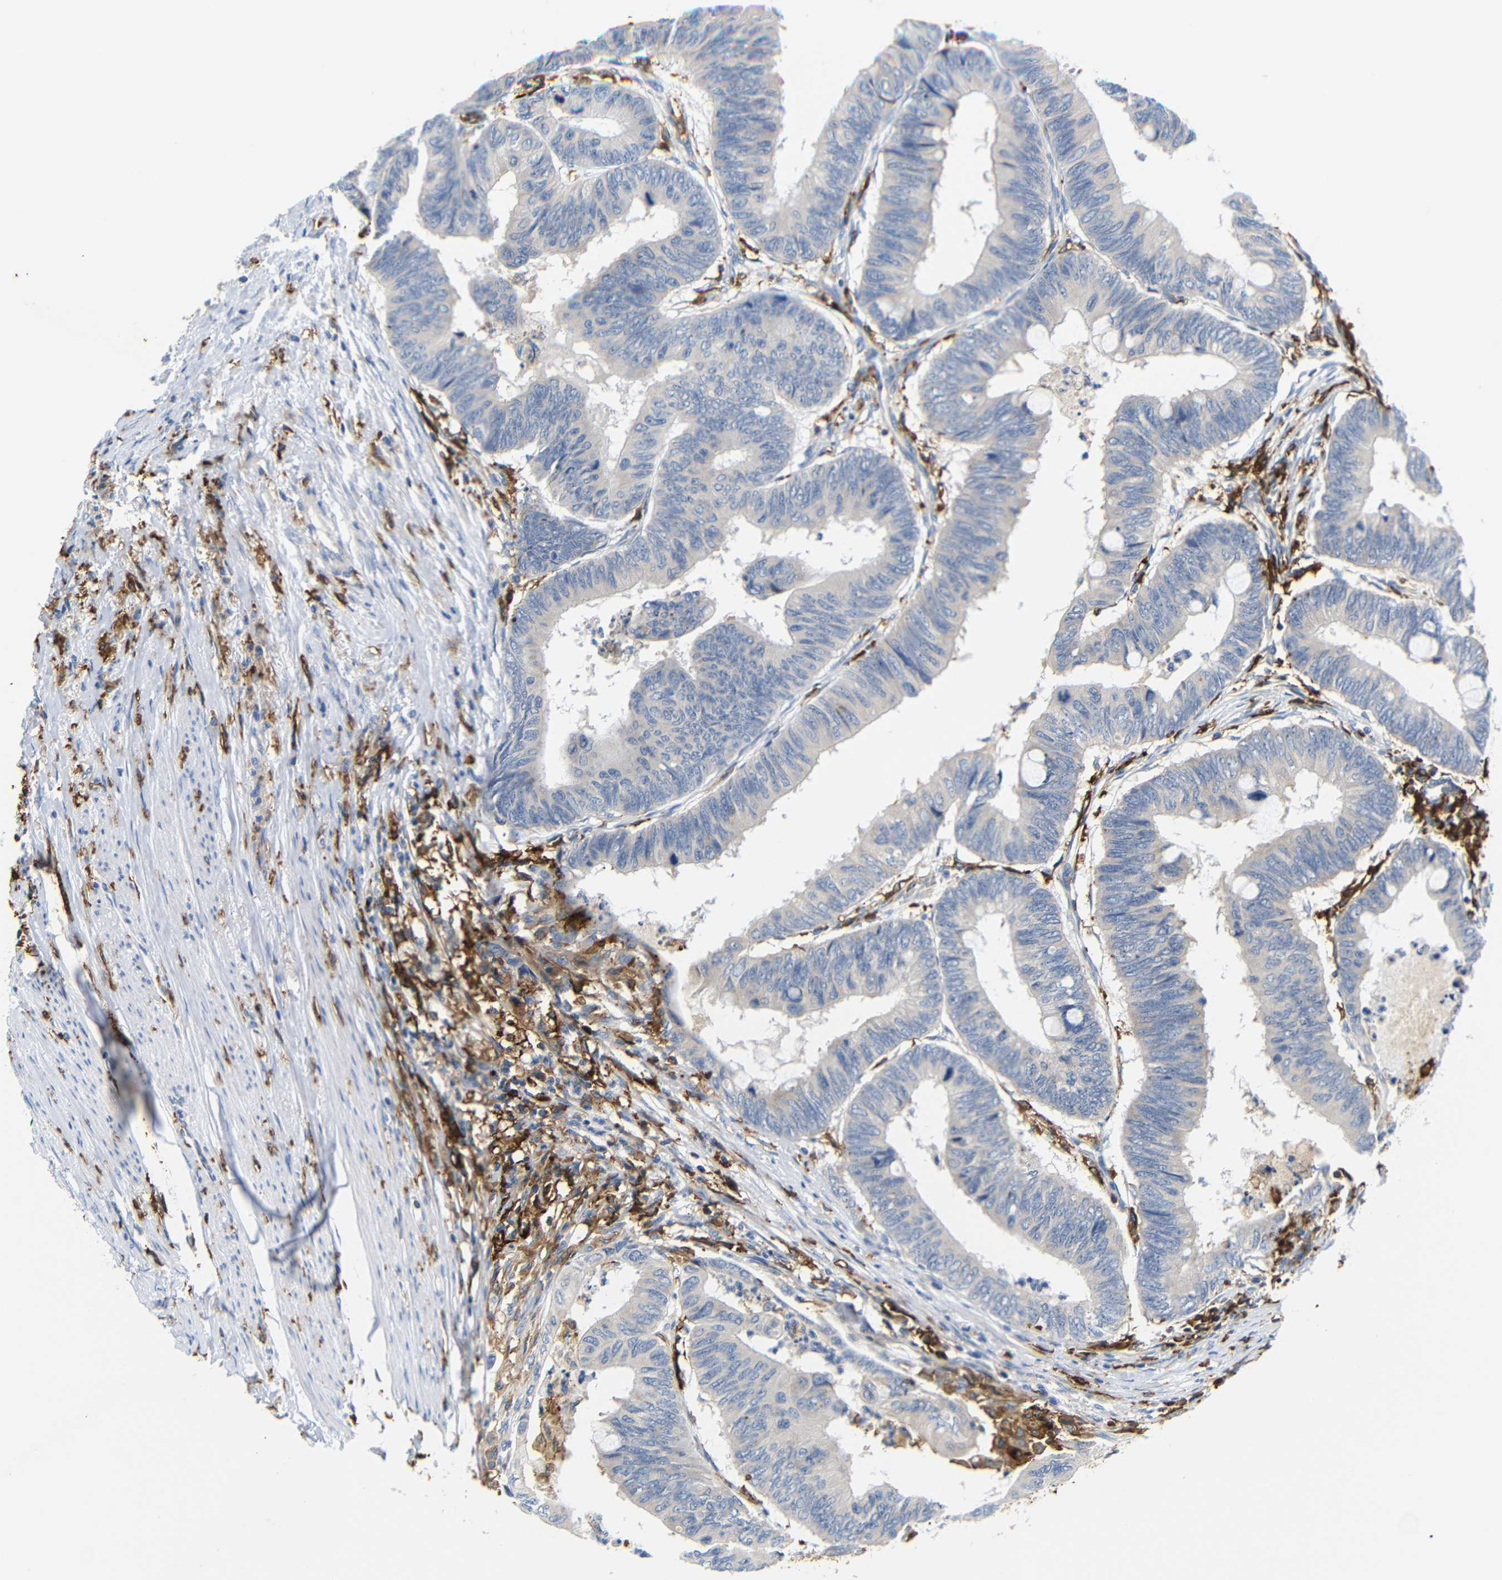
{"staining": {"intensity": "negative", "quantity": "none", "location": "none"}, "tissue": "colorectal cancer", "cell_type": "Tumor cells", "image_type": "cancer", "snomed": [{"axis": "morphology", "description": "Normal tissue, NOS"}, {"axis": "morphology", "description": "Adenocarcinoma, NOS"}, {"axis": "topography", "description": "Rectum"}, {"axis": "topography", "description": "Peripheral nerve tissue"}], "caption": "High power microscopy image of an immunohistochemistry photomicrograph of colorectal cancer (adenocarcinoma), revealing no significant positivity in tumor cells.", "gene": "HLA-DQB1", "patient": {"sex": "male", "age": 92}}